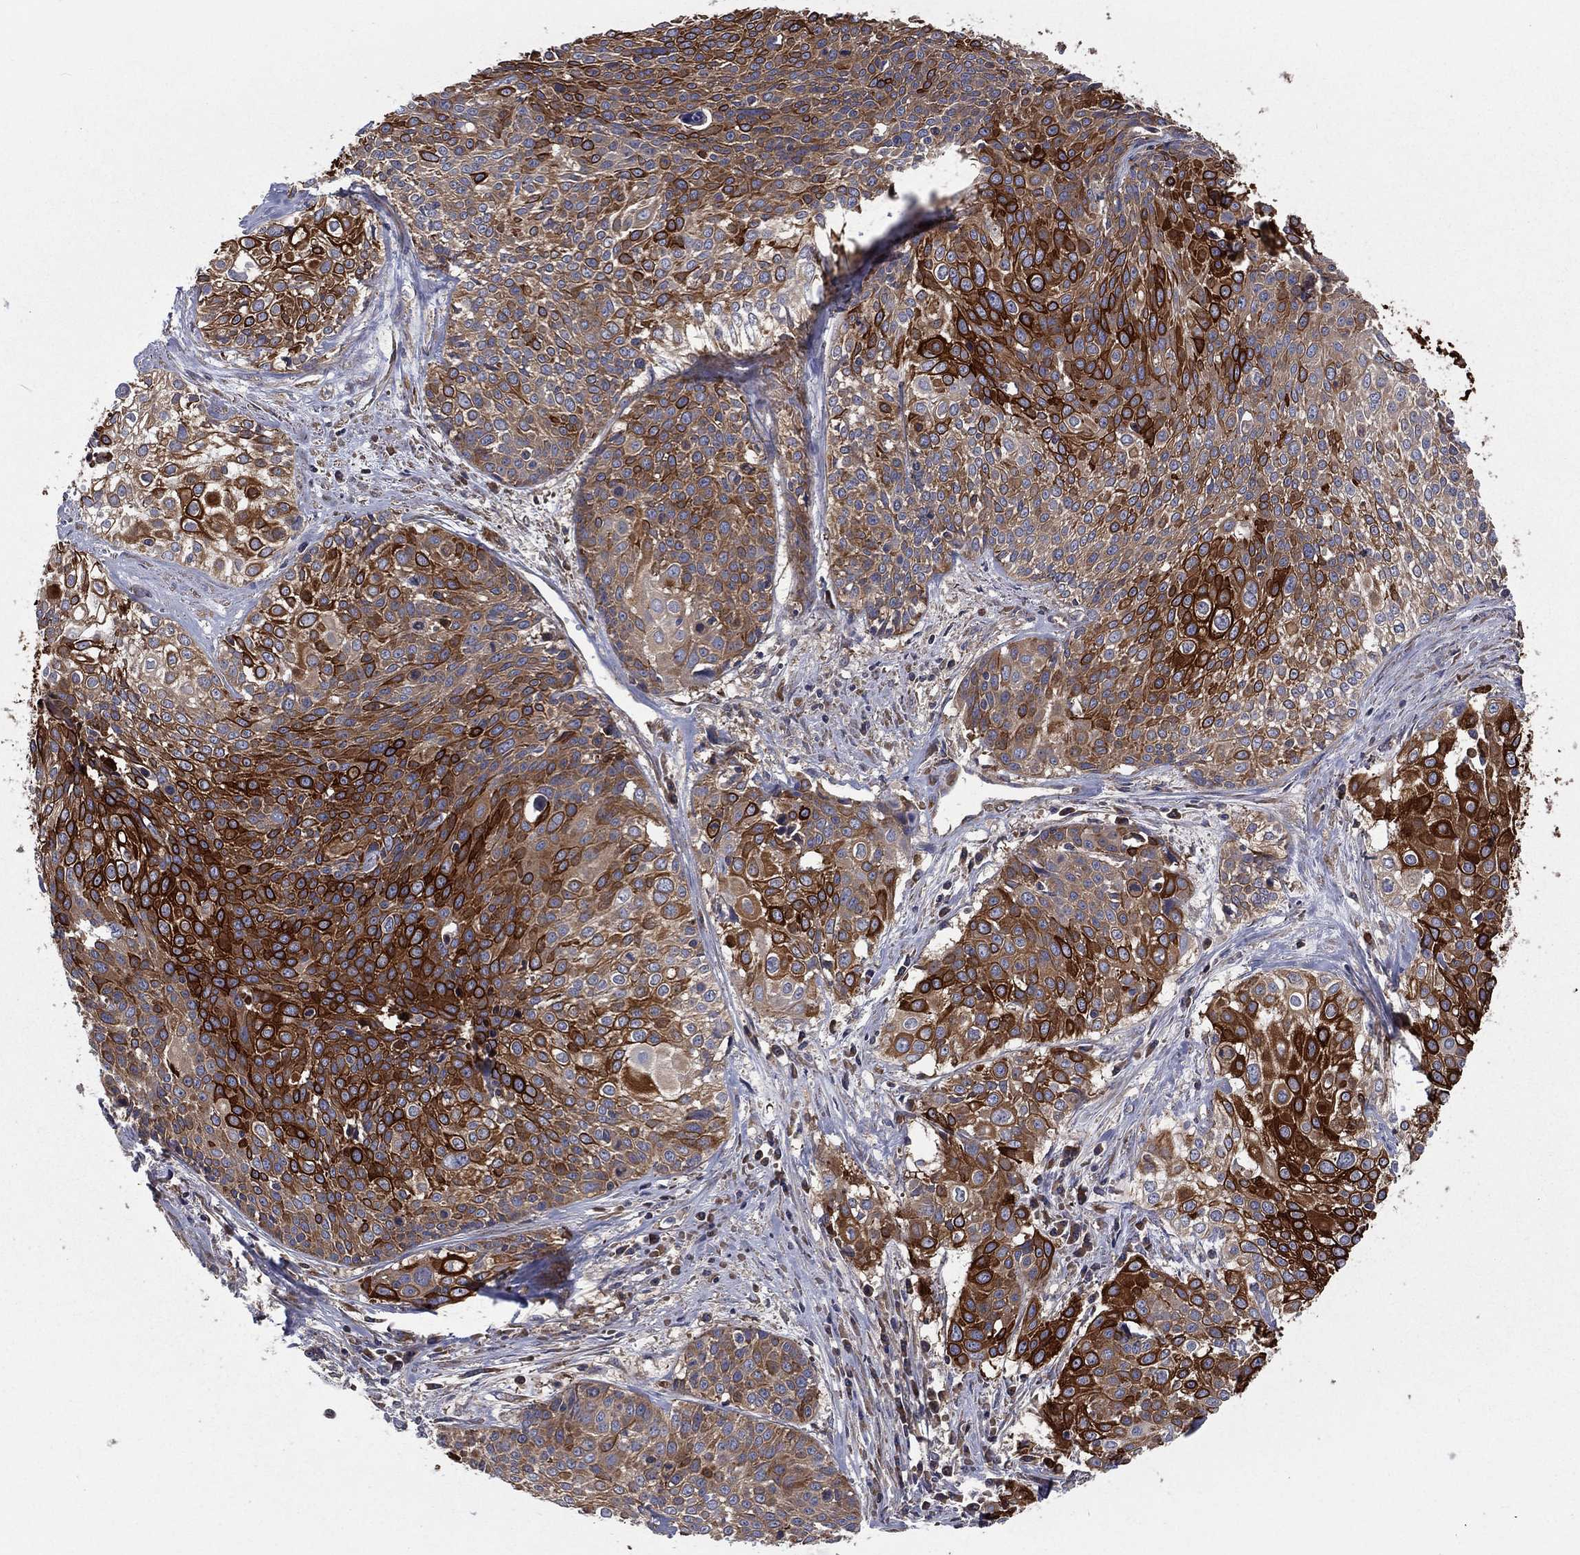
{"staining": {"intensity": "strong", "quantity": "25%-75%", "location": "cytoplasmic/membranous"}, "tissue": "cervical cancer", "cell_type": "Tumor cells", "image_type": "cancer", "snomed": [{"axis": "morphology", "description": "Squamous cell carcinoma, NOS"}, {"axis": "topography", "description": "Cervix"}], "caption": "Cervical cancer (squamous cell carcinoma) stained with a brown dye exhibits strong cytoplasmic/membranous positive positivity in approximately 25%-75% of tumor cells.", "gene": "EIF2B5", "patient": {"sex": "female", "age": 39}}